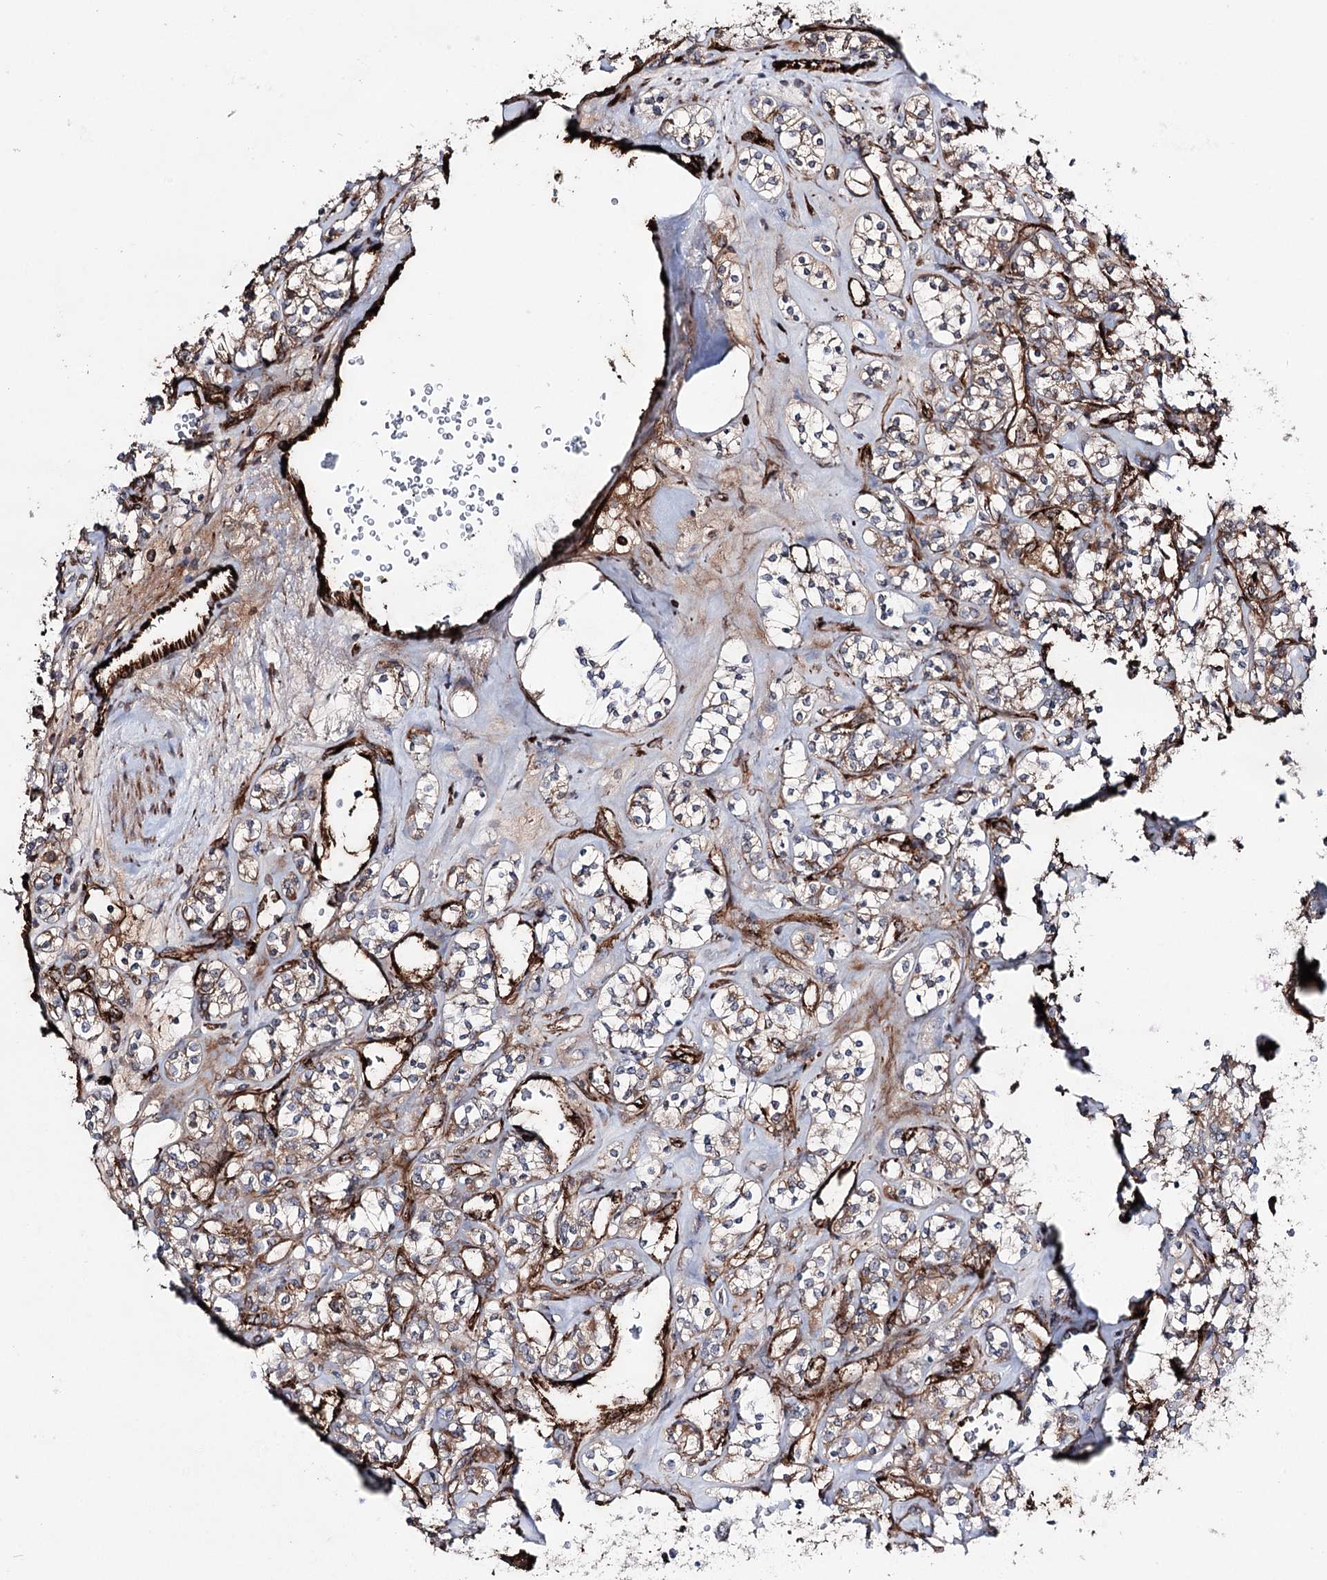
{"staining": {"intensity": "moderate", "quantity": "25%-75%", "location": "cytoplasmic/membranous"}, "tissue": "renal cancer", "cell_type": "Tumor cells", "image_type": "cancer", "snomed": [{"axis": "morphology", "description": "Adenocarcinoma, NOS"}, {"axis": "topography", "description": "Kidney"}], "caption": "Immunohistochemical staining of renal cancer (adenocarcinoma) exhibits medium levels of moderate cytoplasmic/membranous protein positivity in approximately 25%-75% of tumor cells.", "gene": "MIB1", "patient": {"sex": "male", "age": 77}}